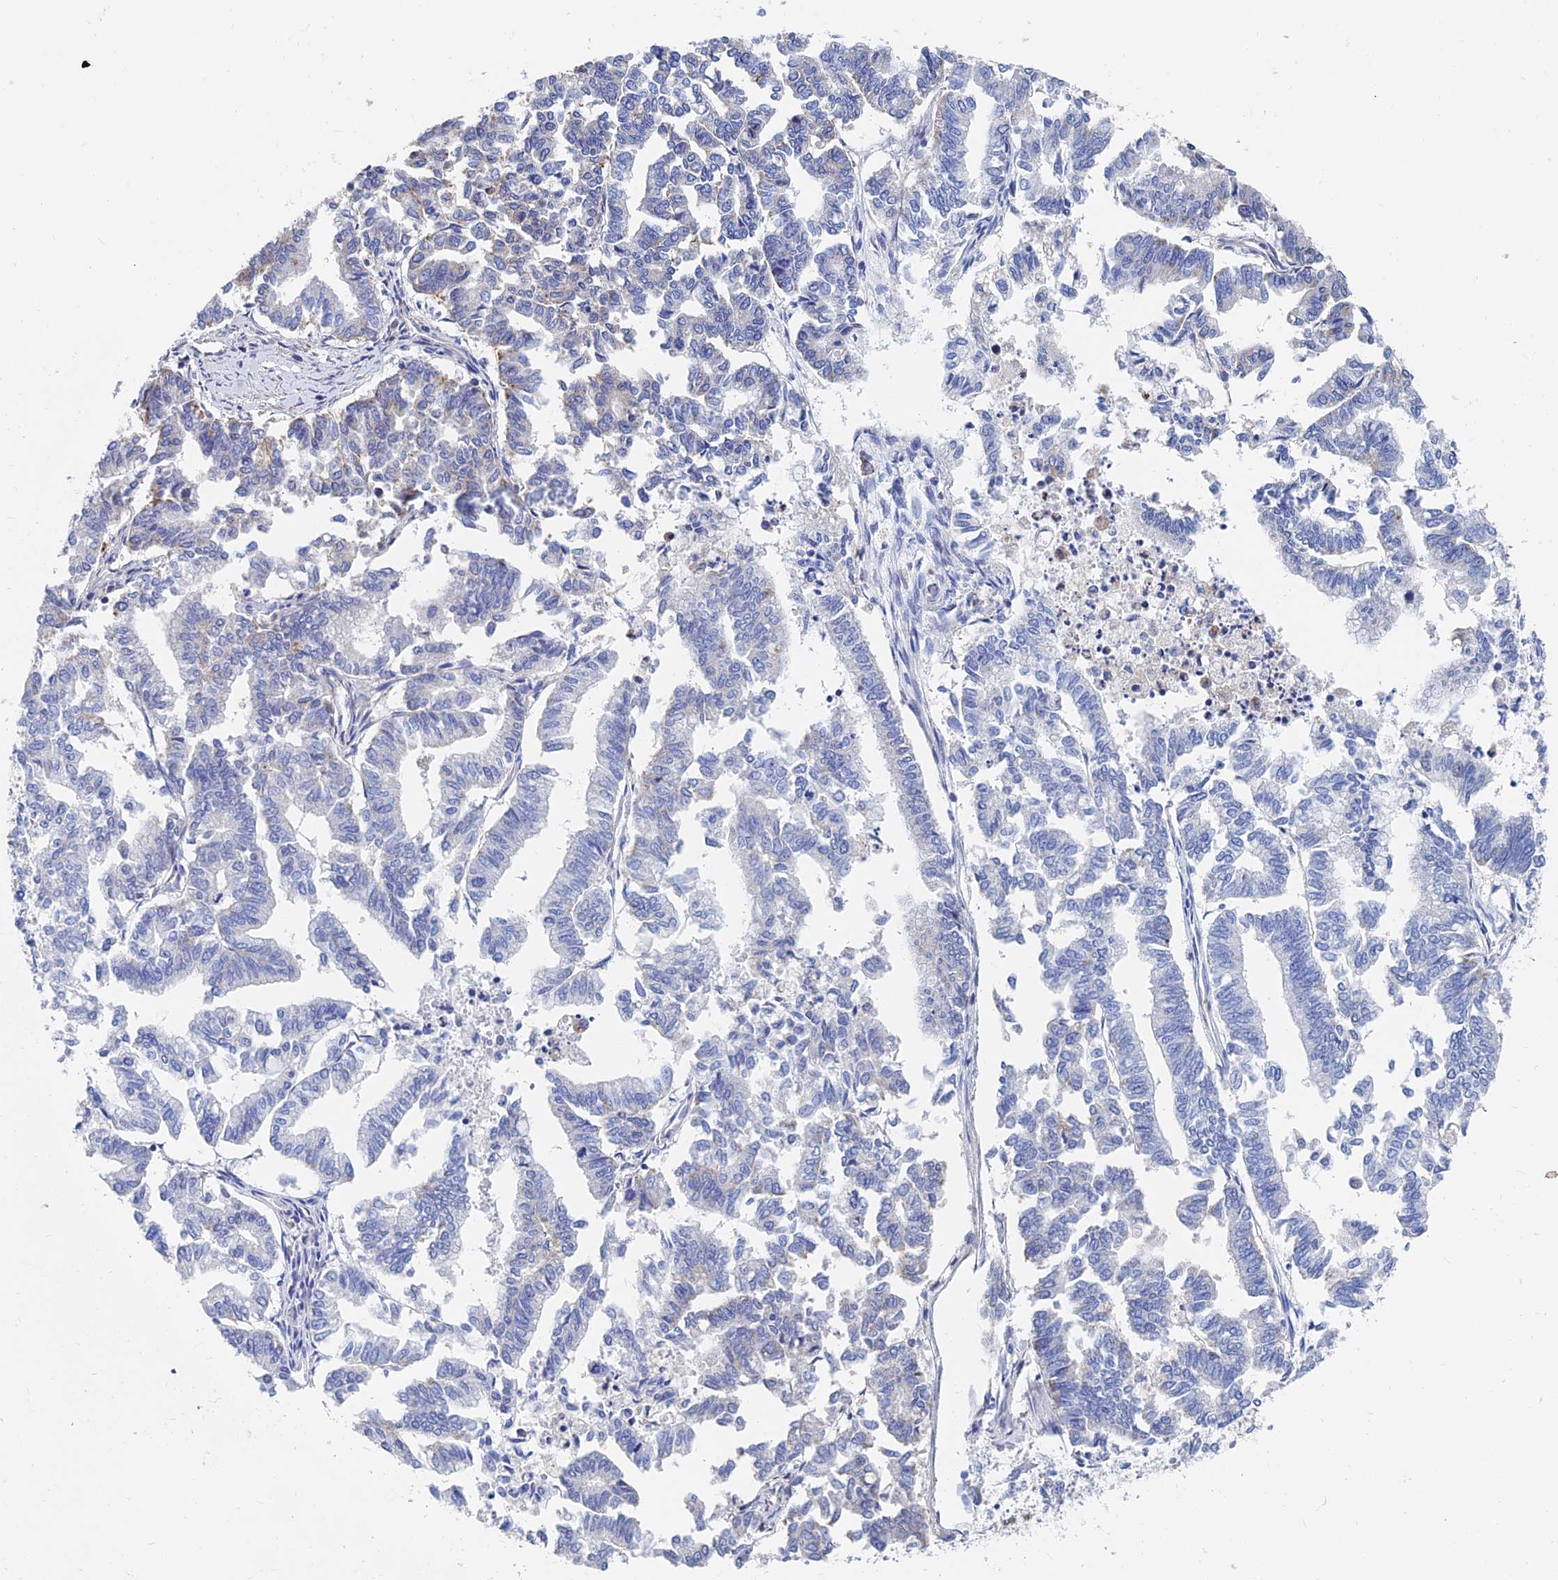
{"staining": {"intensity": "weak", "quantity": "<25%", "location": "cytoplasmic/membranous"}, "tissue": "endometrial cancer", "cell_type": "Tumor cells", "image_type": "cancer", "snomed": [{"axis": "morphology", "description": "Adenocarcinoma, NOS"}, {"axis": "topography", "description": "Endometrium"}], "caption": "Immunohistochemical staining of human endometrial adenocarcinoma demonstrates no significant positivity in tumor cells. (DAB immunohistochemistry (IHC) with hematoxylin counter stain).", "gene": "SPNS1", "patient": {"sex": "female", "age": 79}}